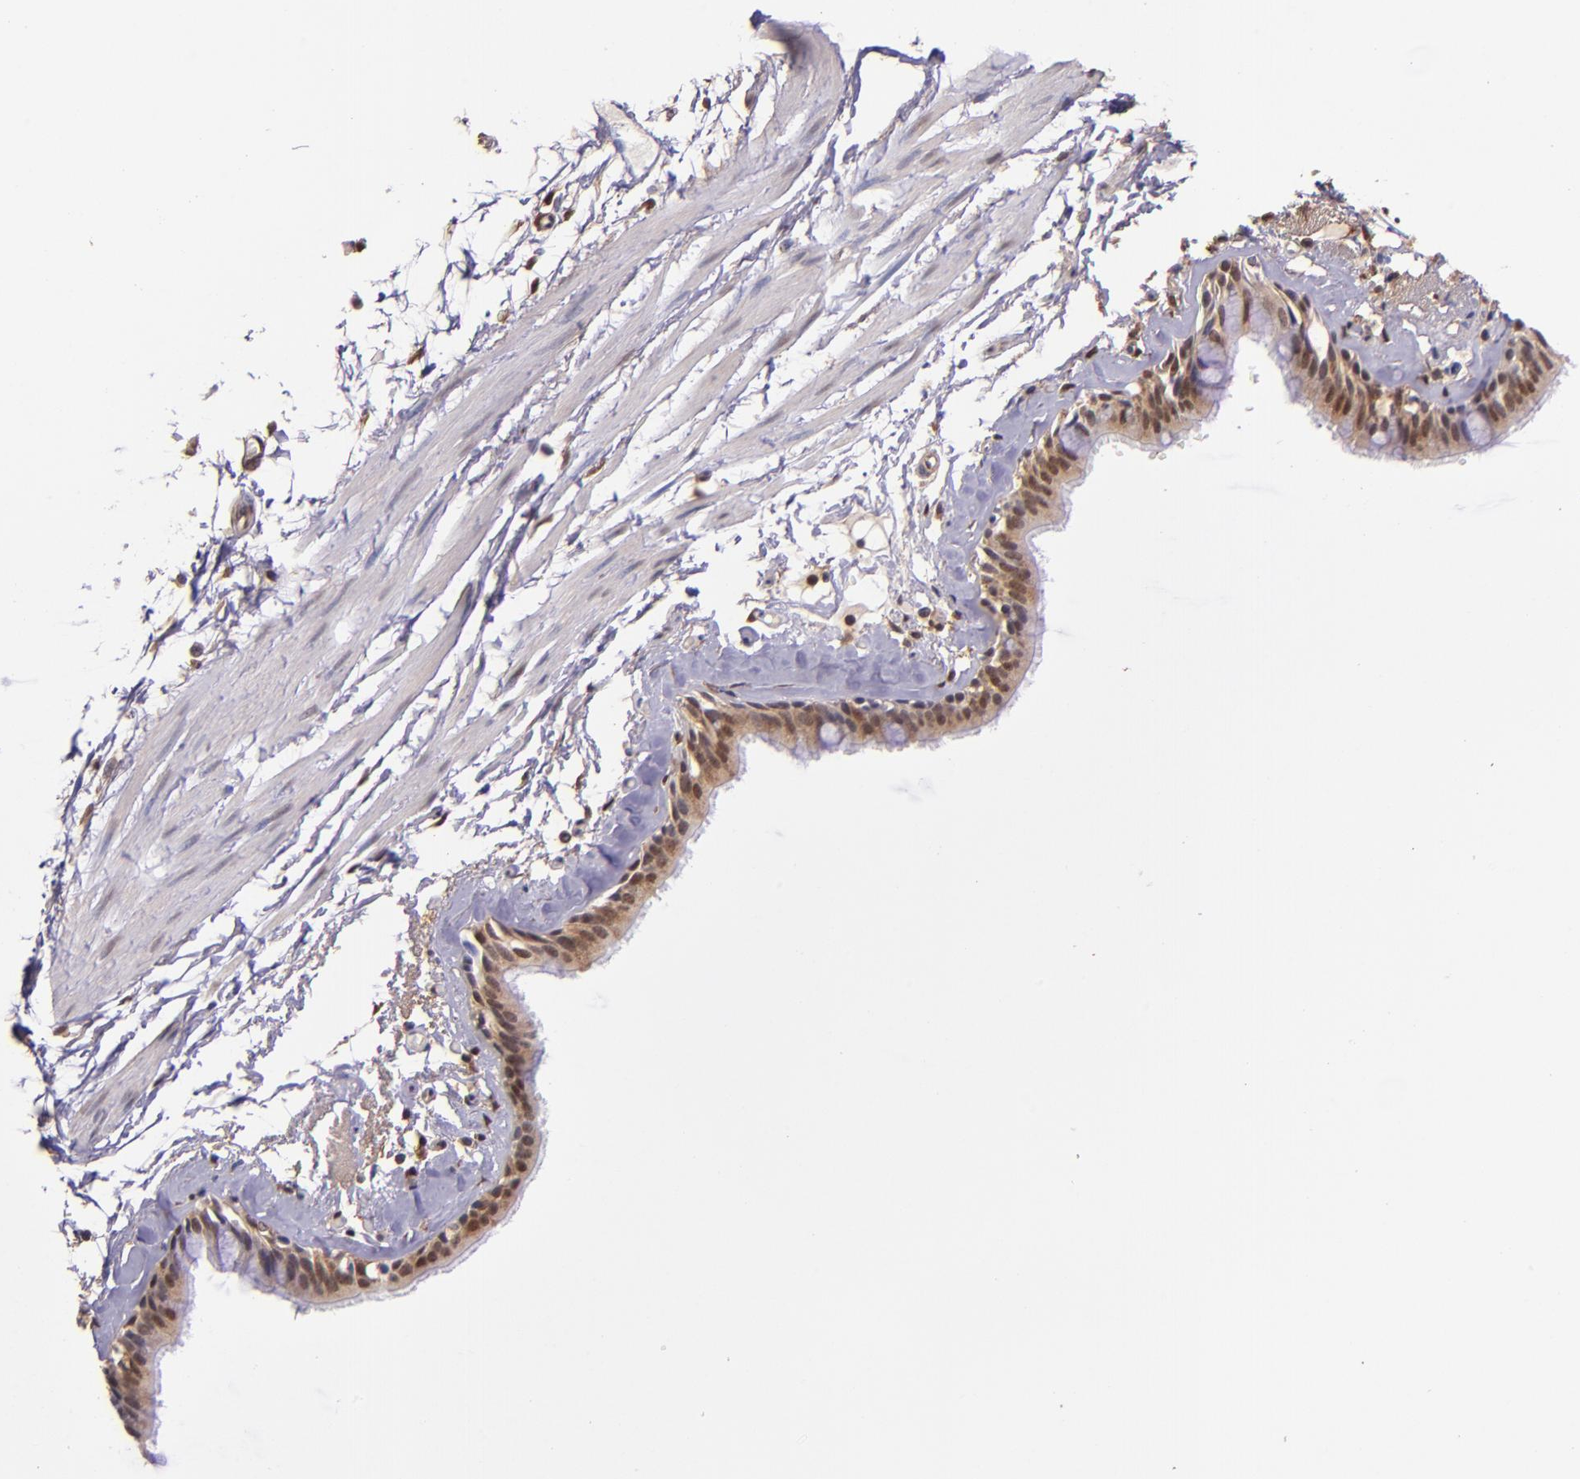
{"staining": {"intensity": "moderate", "quantity": ">75%", "location": "cytoplasmic/membranous,nuclear"}, "tissue": "bronchus", "cell_type": "Respiratory epithelial cells", "image_type": "normal", "snomed": [{"axis": "morphology", "description": "Normal tissue, NOS"}, {"axis": "topography", "description": "Bronchus"}, {"axis": "topography", "description": "Lung"}], "caption": "High-power microscopy captured an IHC photomicrograph of normal bronchus, revealing moderate cytoplasmic/membranous,nuclear staining in about >75% of respiratory epithelial cells. The staining is performed using DAB brown chromogen to label protein expression. The nuclei are counter-stained blue using hematoxylin.", "gene": "STAT6", "patient": {"sex": "female", "age": 56}}